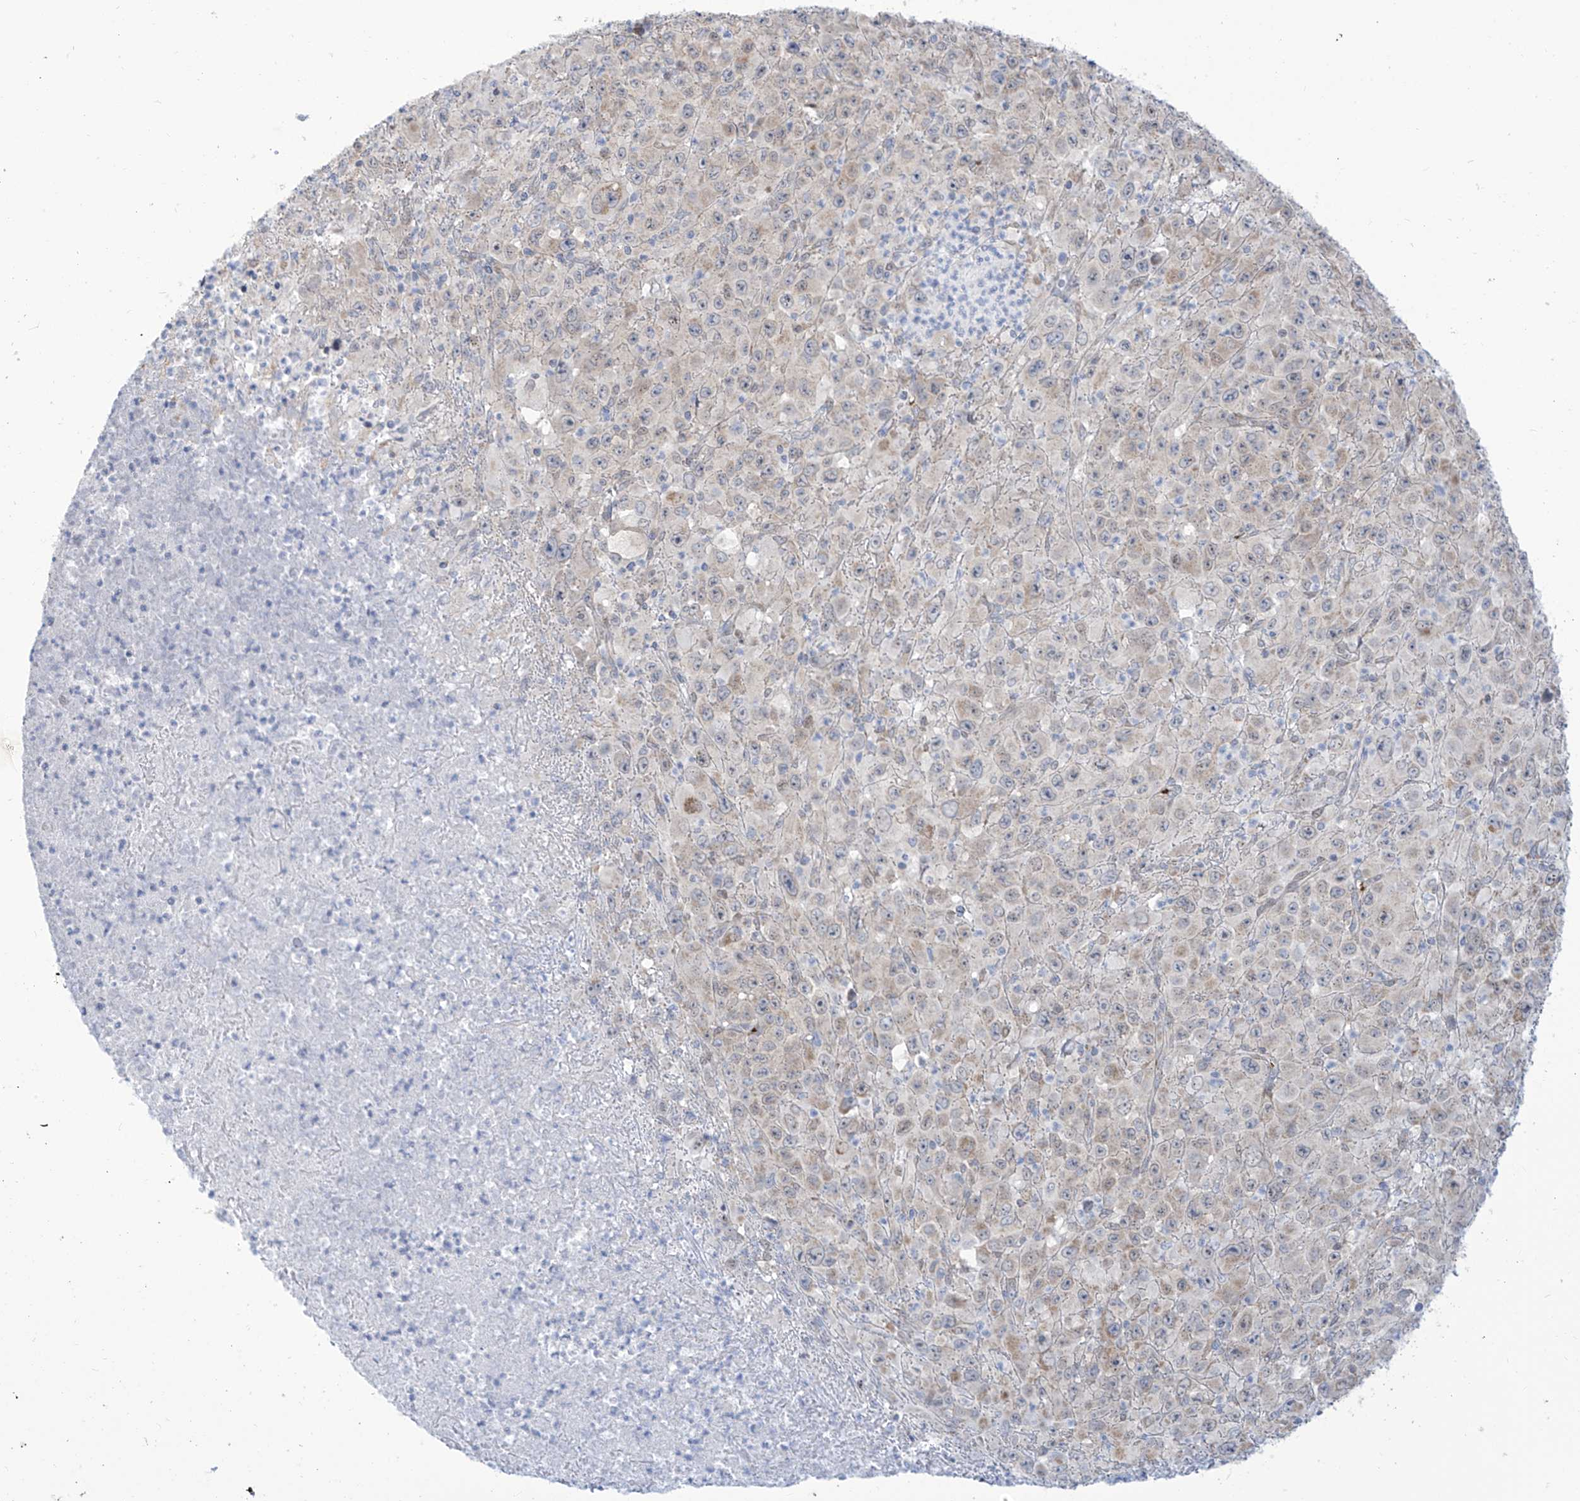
{"staining": {"intensity": "weak", "quantity": "<25%", "location": "cytoplasmic/membranous"}, "tissue": "melanoma", "cell_type": "Tumor cells", "image_type": "cancer", "snomed": [{"axis": "morphology", "description": "Malignant melanoma, Metastatic site"}, {"axis": "topography", "description": "Skin"}], "caption": "High magnification brightfield microscopy of melanoma stained with DAB (brown) and counterstained with hematoxylin (blue): tumor cells show no significant expression. (DAB (3,3'-diaminobenzidine) immunohistochemistry visualized using brightfield microscopy, high magnification).", "gene": "ARHGEF40", "patient": {"sex": "female", "age": 56}}